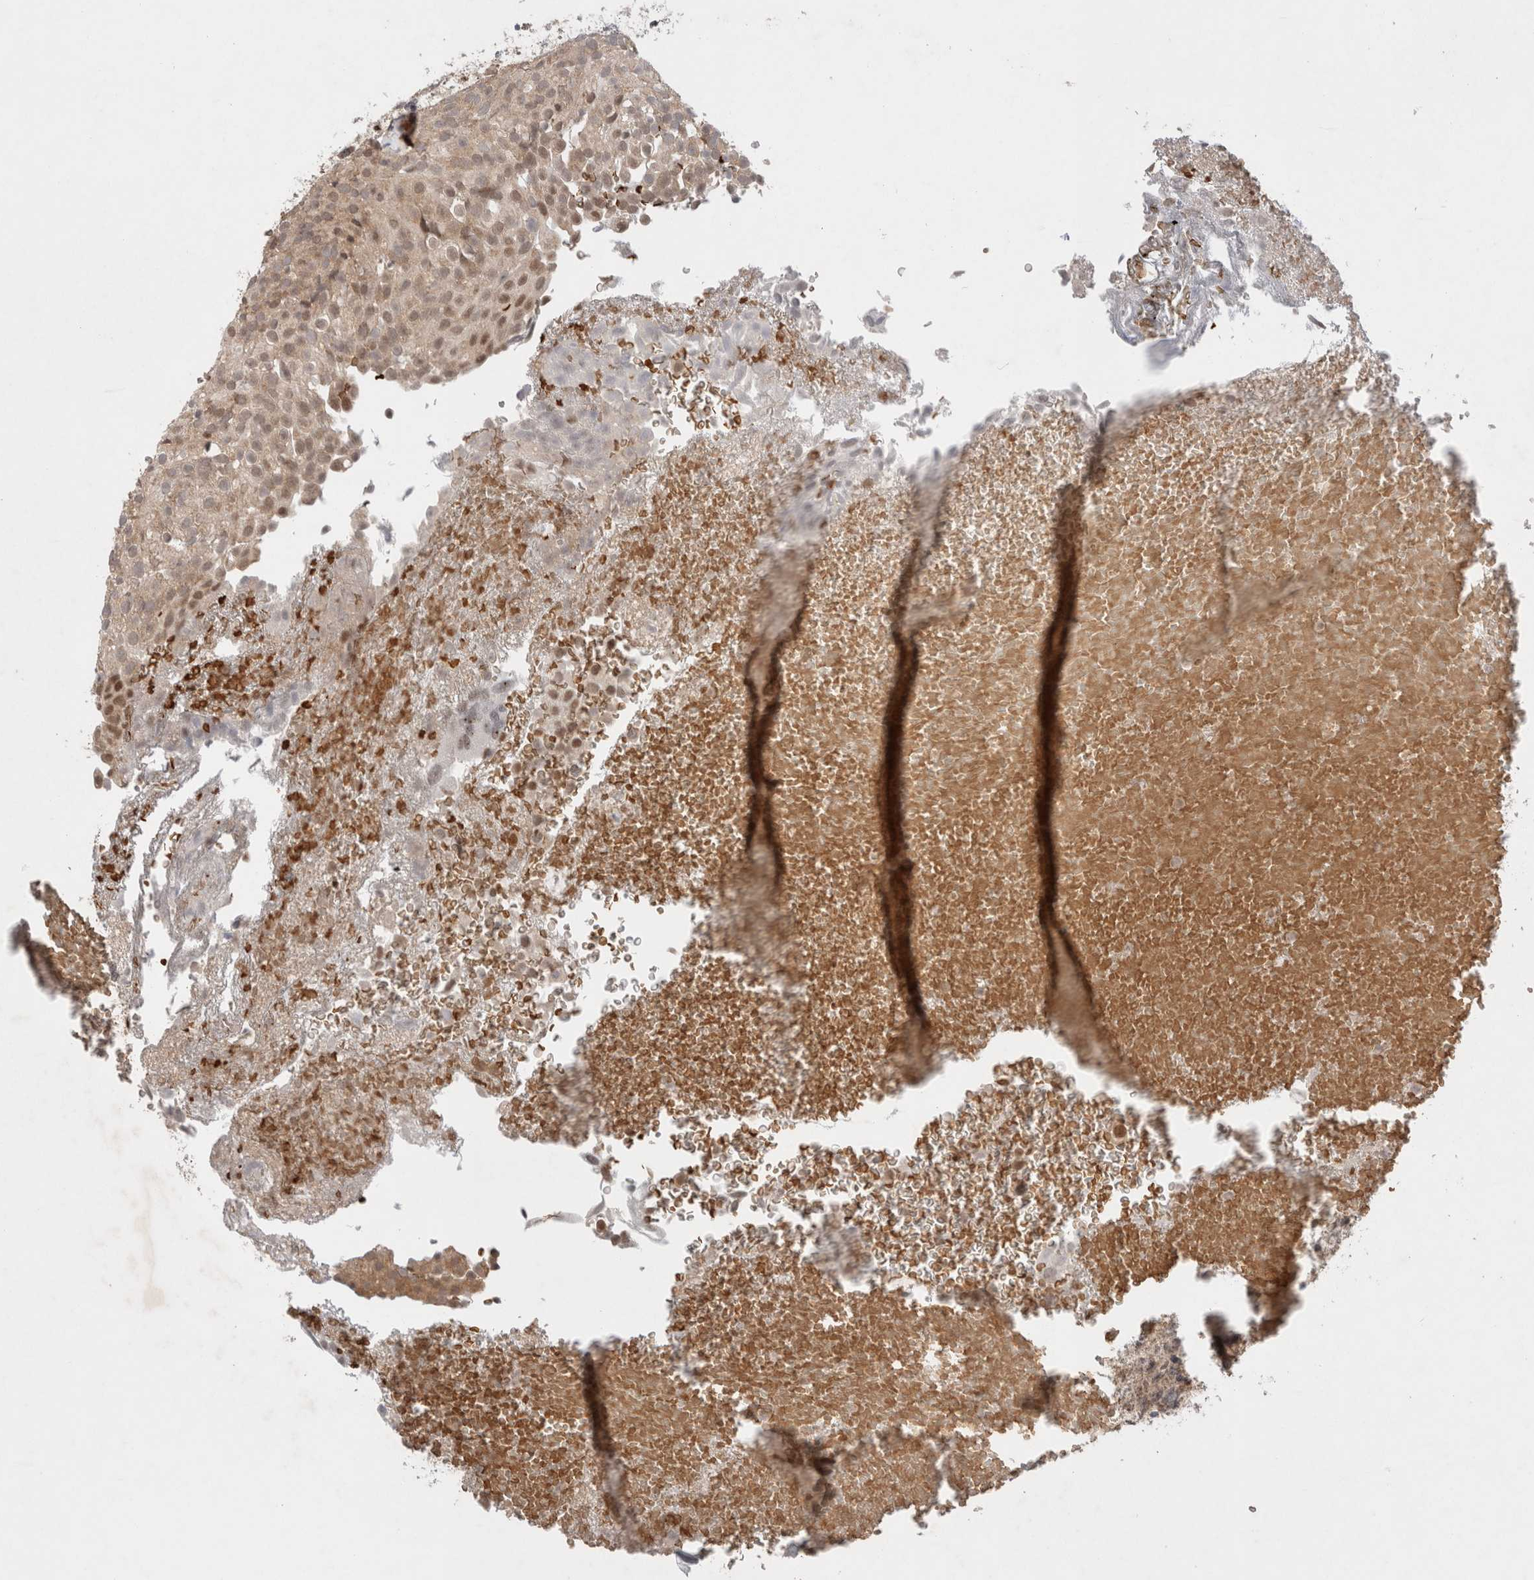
{"staining": {"intensity": "moderate", "quantity": ">75%", "location": "nuclear"}, "tissue": "urothelial cancer", "cell_type": "Tumor cells", "image_type": "cancer", "snomed": [{"axis": "morphology", "description": "Urothelial carcinoma, Low grade"}, {"axis": "topography", "description": "Urinary bladder"}], "caption": "Moderate nuclear staining for a protein is identified in about >75% of tumor cells of urothelial cancer using IHC.", "gene": "EIF3E", "patient": {"sex": "male", "age": 78}}